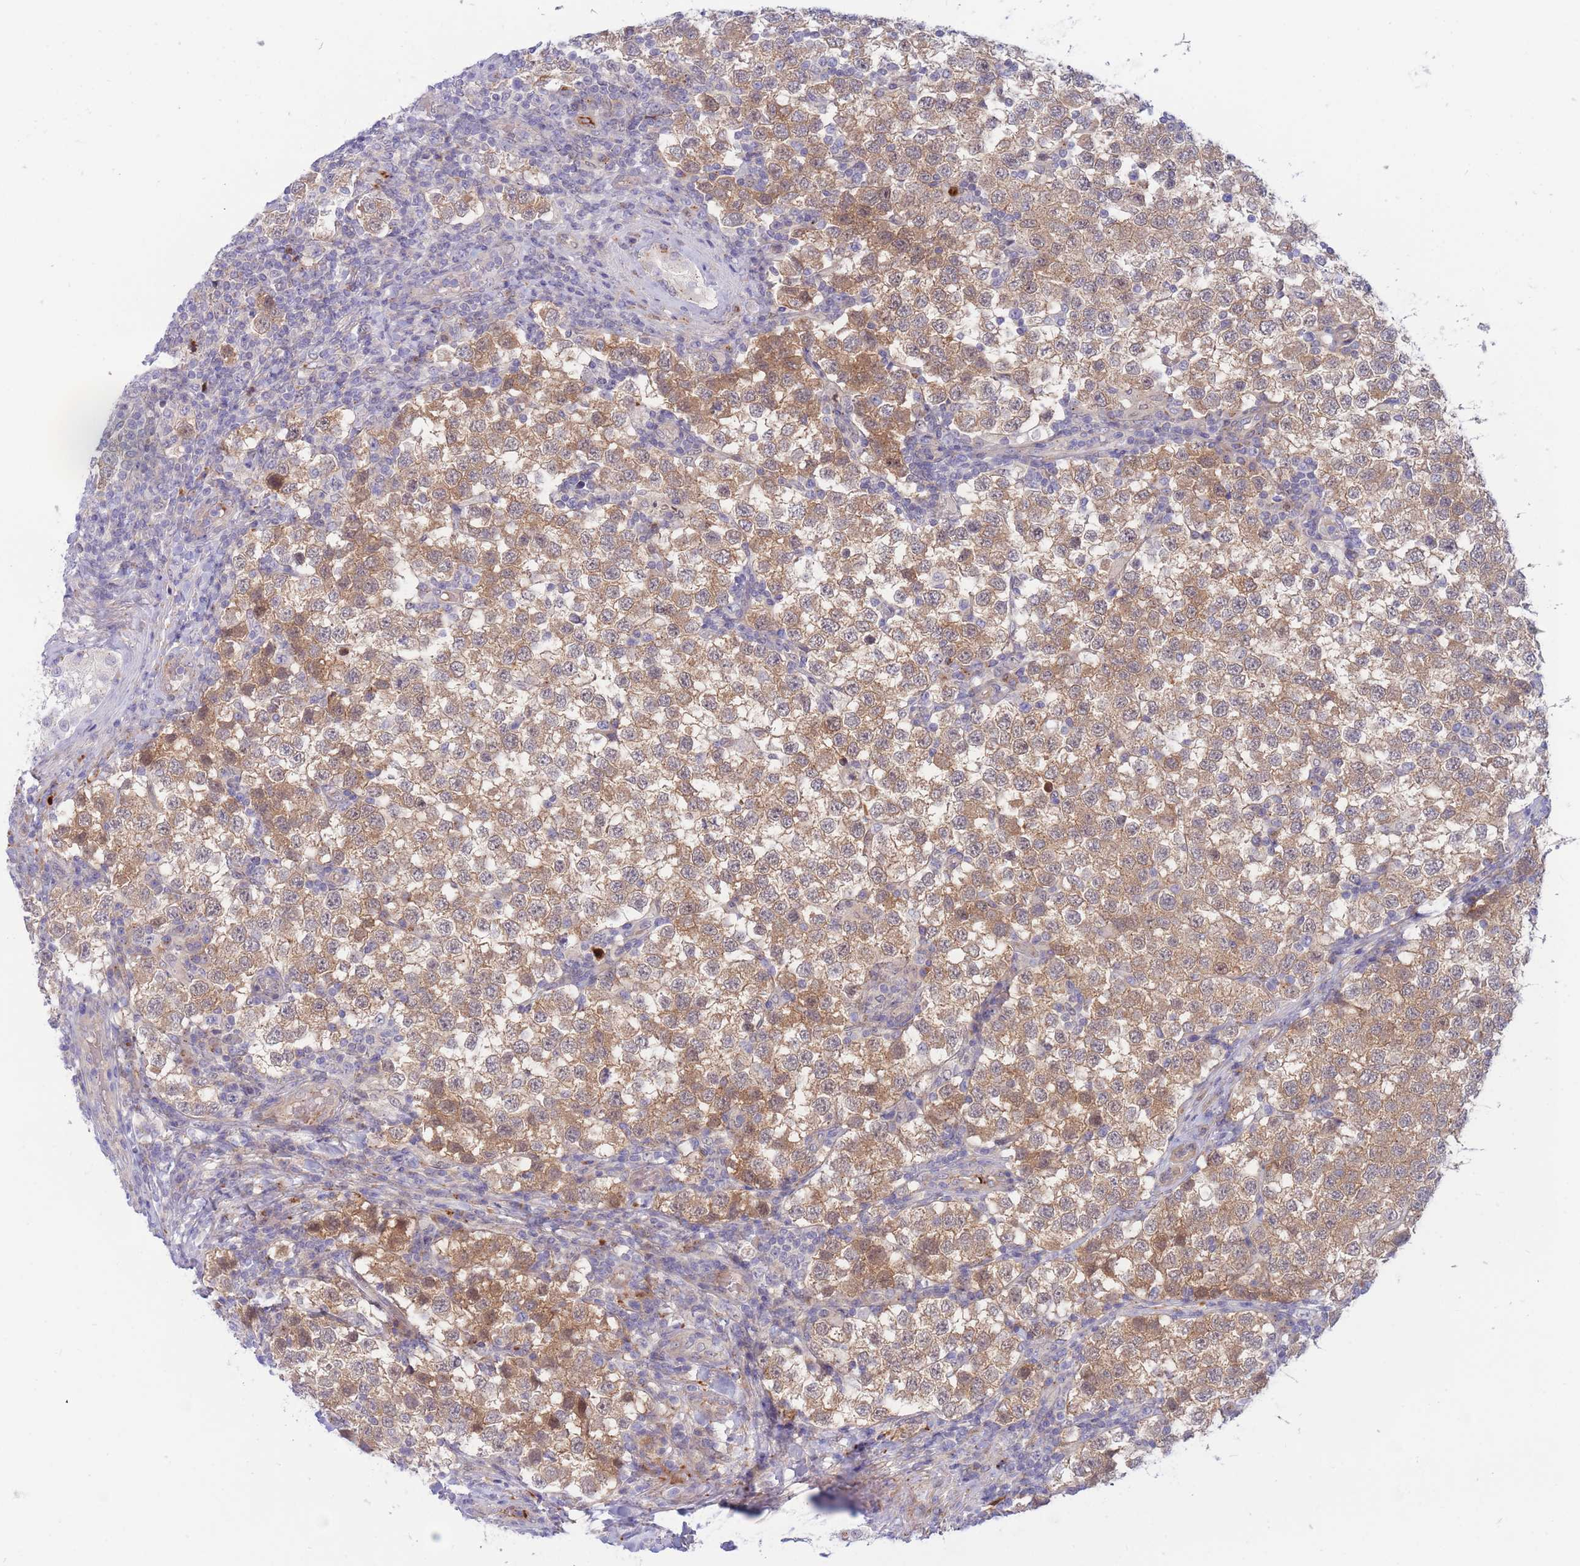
{"staining": {"intensity": "weak", "quantity": ">75%", "location": "cytoplasmic/membranous"}, "tissue": "testis cancer", "cell_type": "Tumor cells", "image_type": "cancer", "snomed": [{"axis": "morphology", "description": "Seminoma, NOS"}, {"axis": "topography", "description": "Testis"}], "caption": "Immunohistochemical staining of testis seminoma demonstrates low levels of weak cytoplasmic/membranous protein positivity in about >75% of tumor cells.", "gene": "APOL4", "patient": {"sex": "male", "age": 34}}